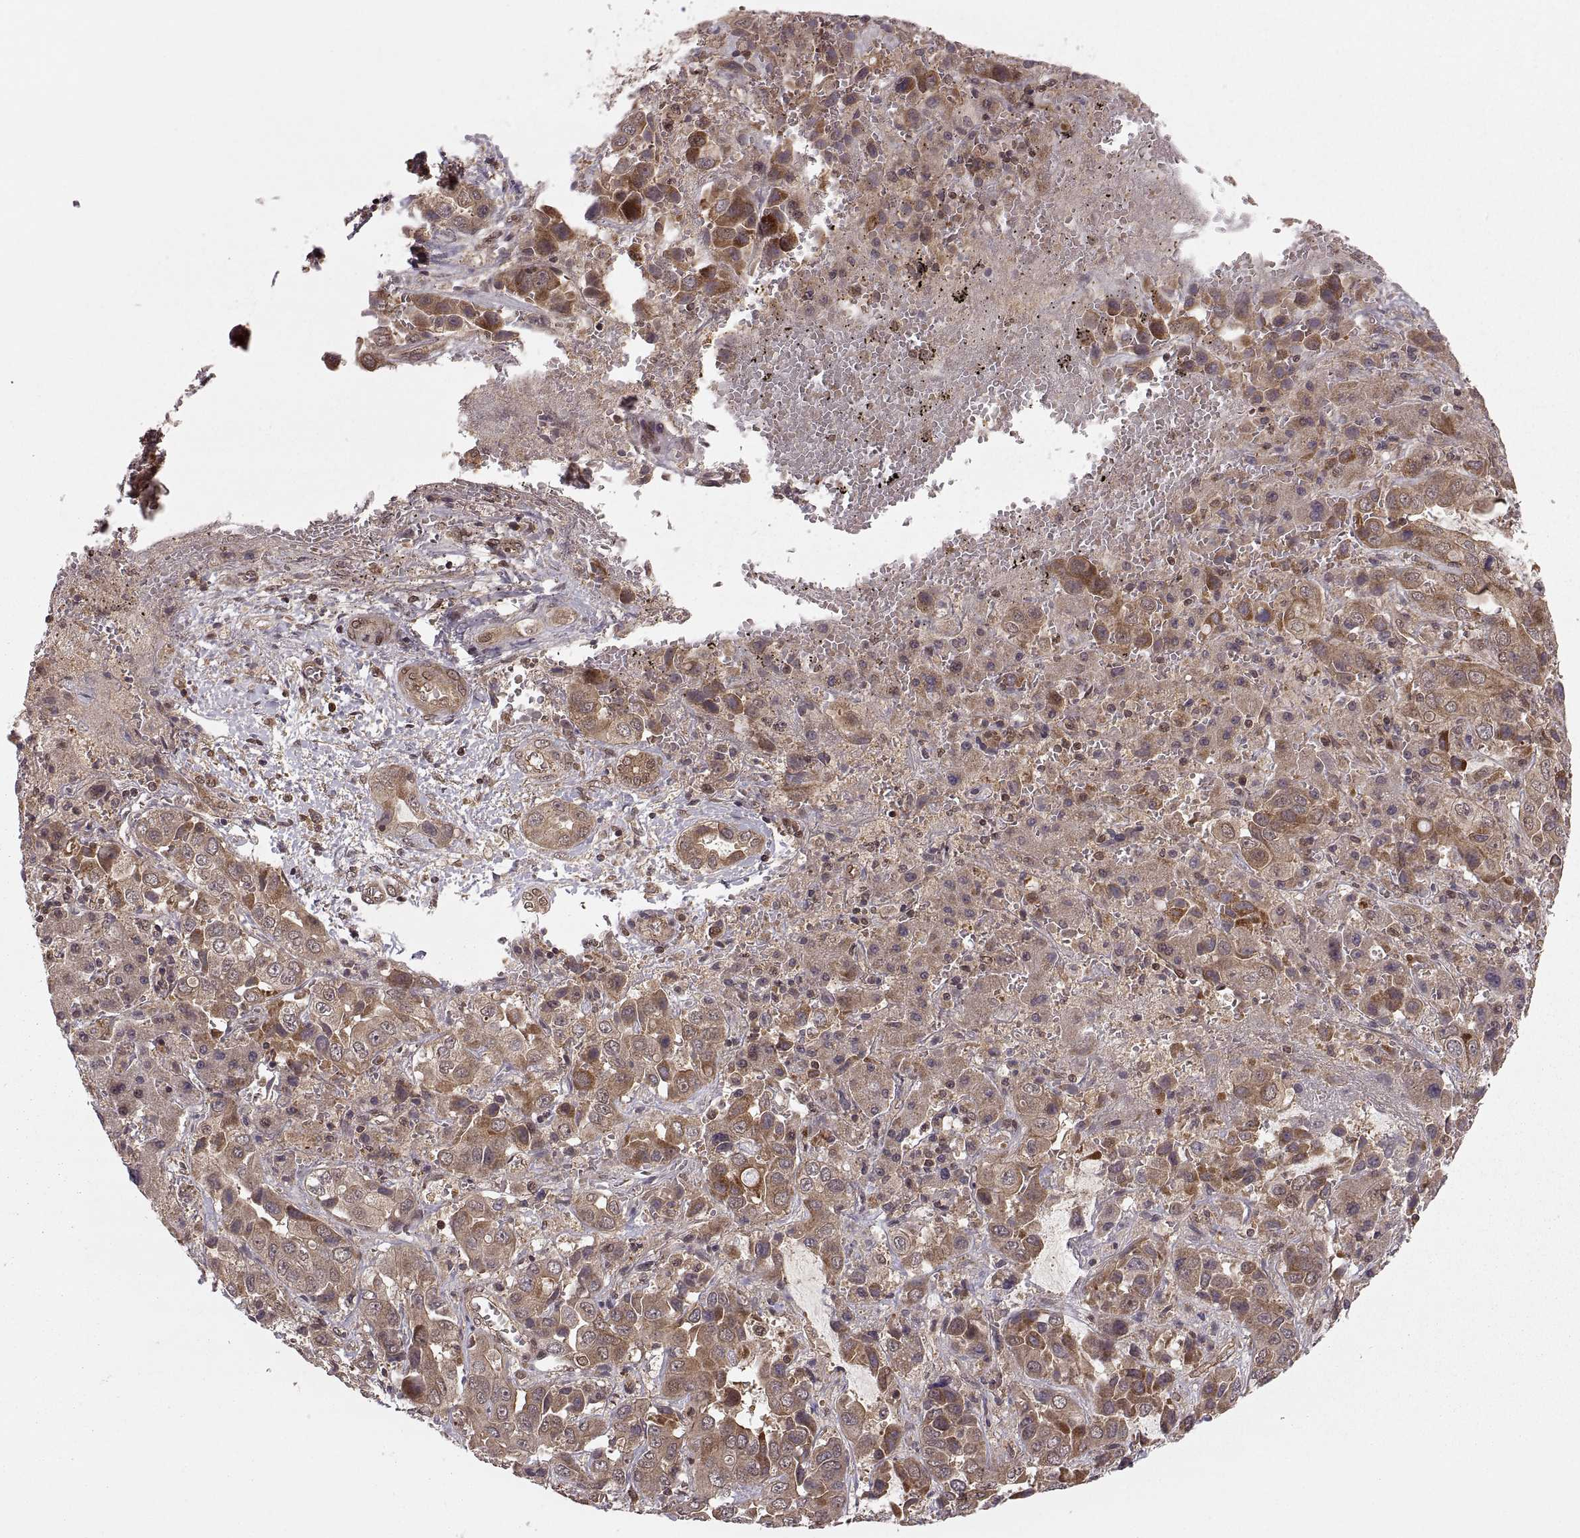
{"staining": {"intensity": "moderate", "quantity": ">75%", "location": "cytoplasmic/membranous"}, "tissue": "liver cancer", "cell_type": "Tumor cells", "image_type": "cancer", "snomed": [{"axis": "morphology", "description": "Cholangiocarcinoma"}, {"axis": "topography", "description": "Liver"}], "caption": "There is medium levels of moderate cytoplasmic/membranous positivity in tumor cells of liver cancer, as demonstrated by immunohistochemical staining (brown color).", "gene": "DEDD", "patient": {"sex": "female", "age": 52}}